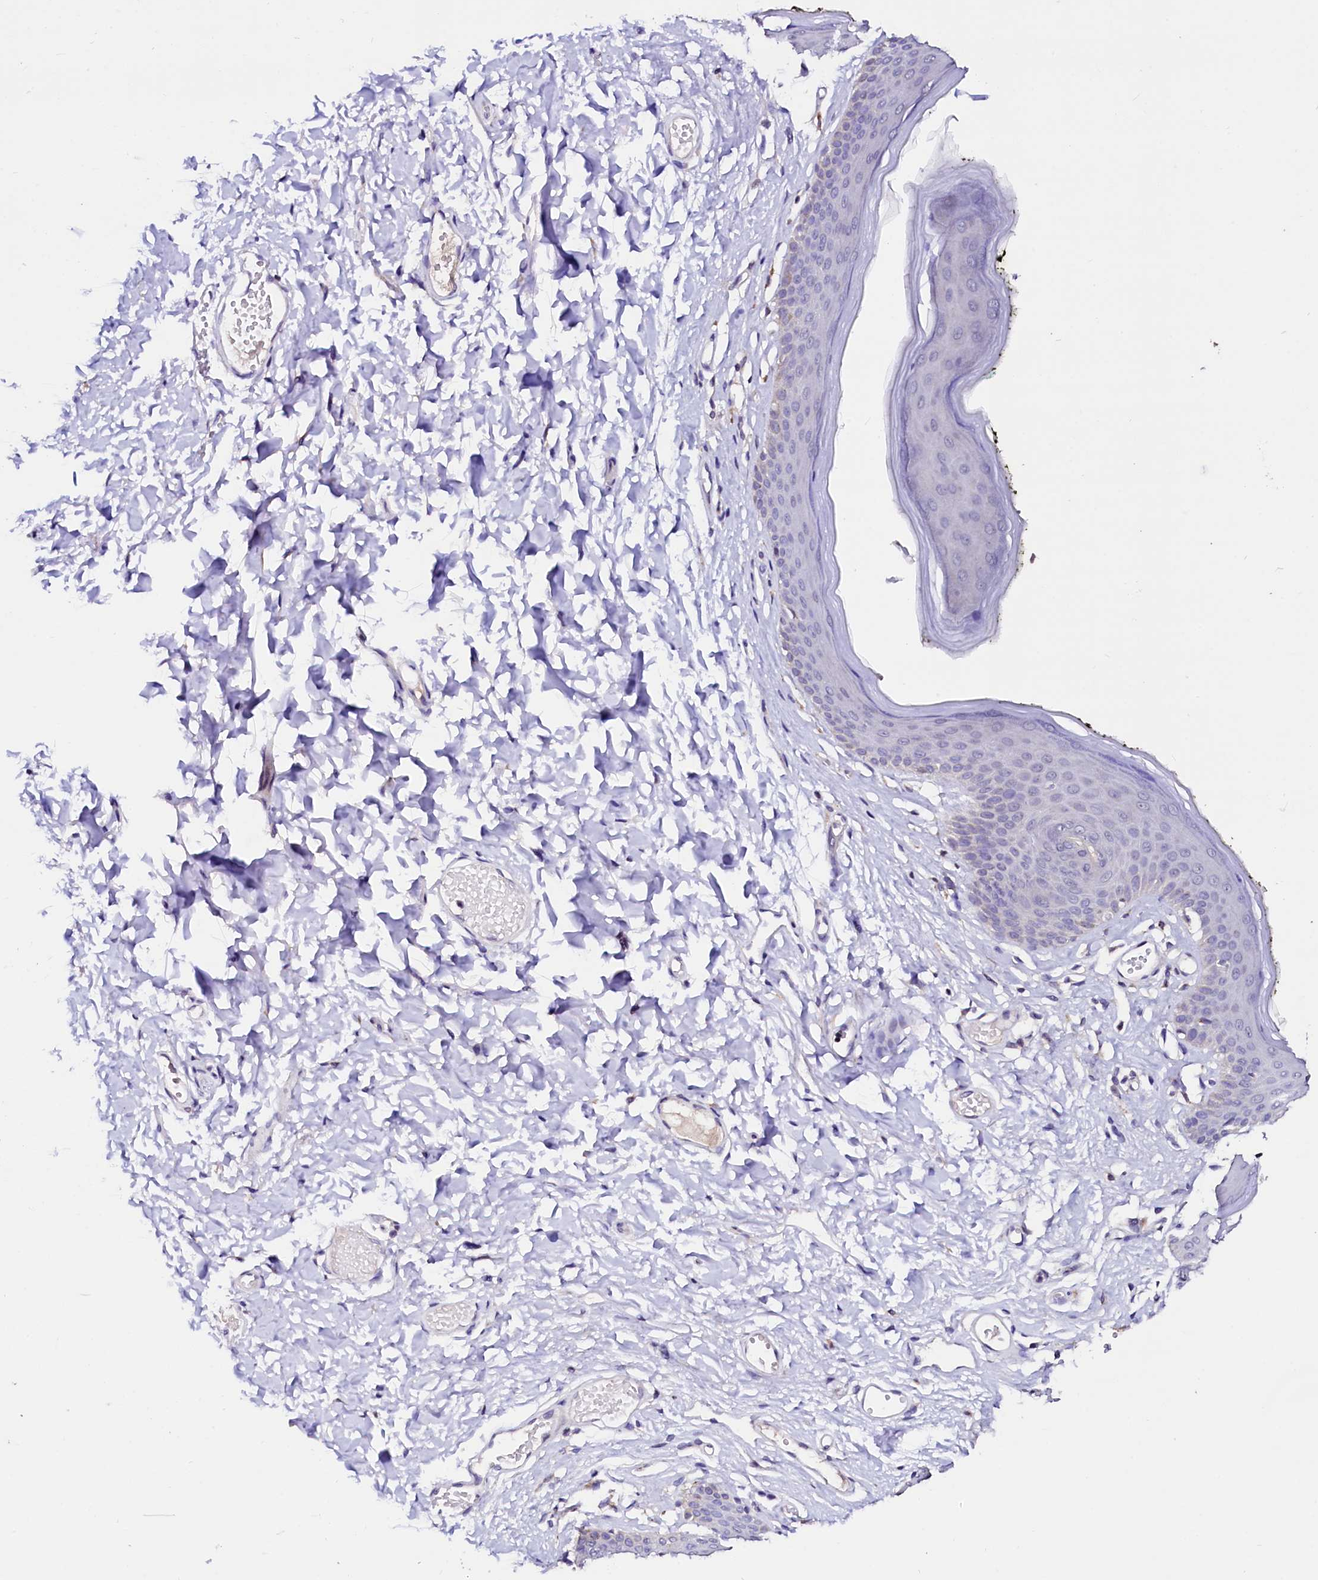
{"staining": {"intensity": "negative", "quantity": "none", "location": "none"}, "tissue": "skin", "cell_type": "Epidermal cells", "image_type": "normal", "snomed": [{"axis": "morphology", "description": "Normal tissue, NOS"}, {"axis": "morphology", "description": "Inflammation, NOS"}, {"axis": "topography", "description": "Vulva"}], "caption": "Epidermal cells show no significant protein staining in unremarkable skin. (Stains: DAB immunohistochemistry with hematoxylin counter stain, Microscopy: brightfield microscopy at high magnification).", "gene": "NALF1", "patient": {"sex": "female", "age": 84}}